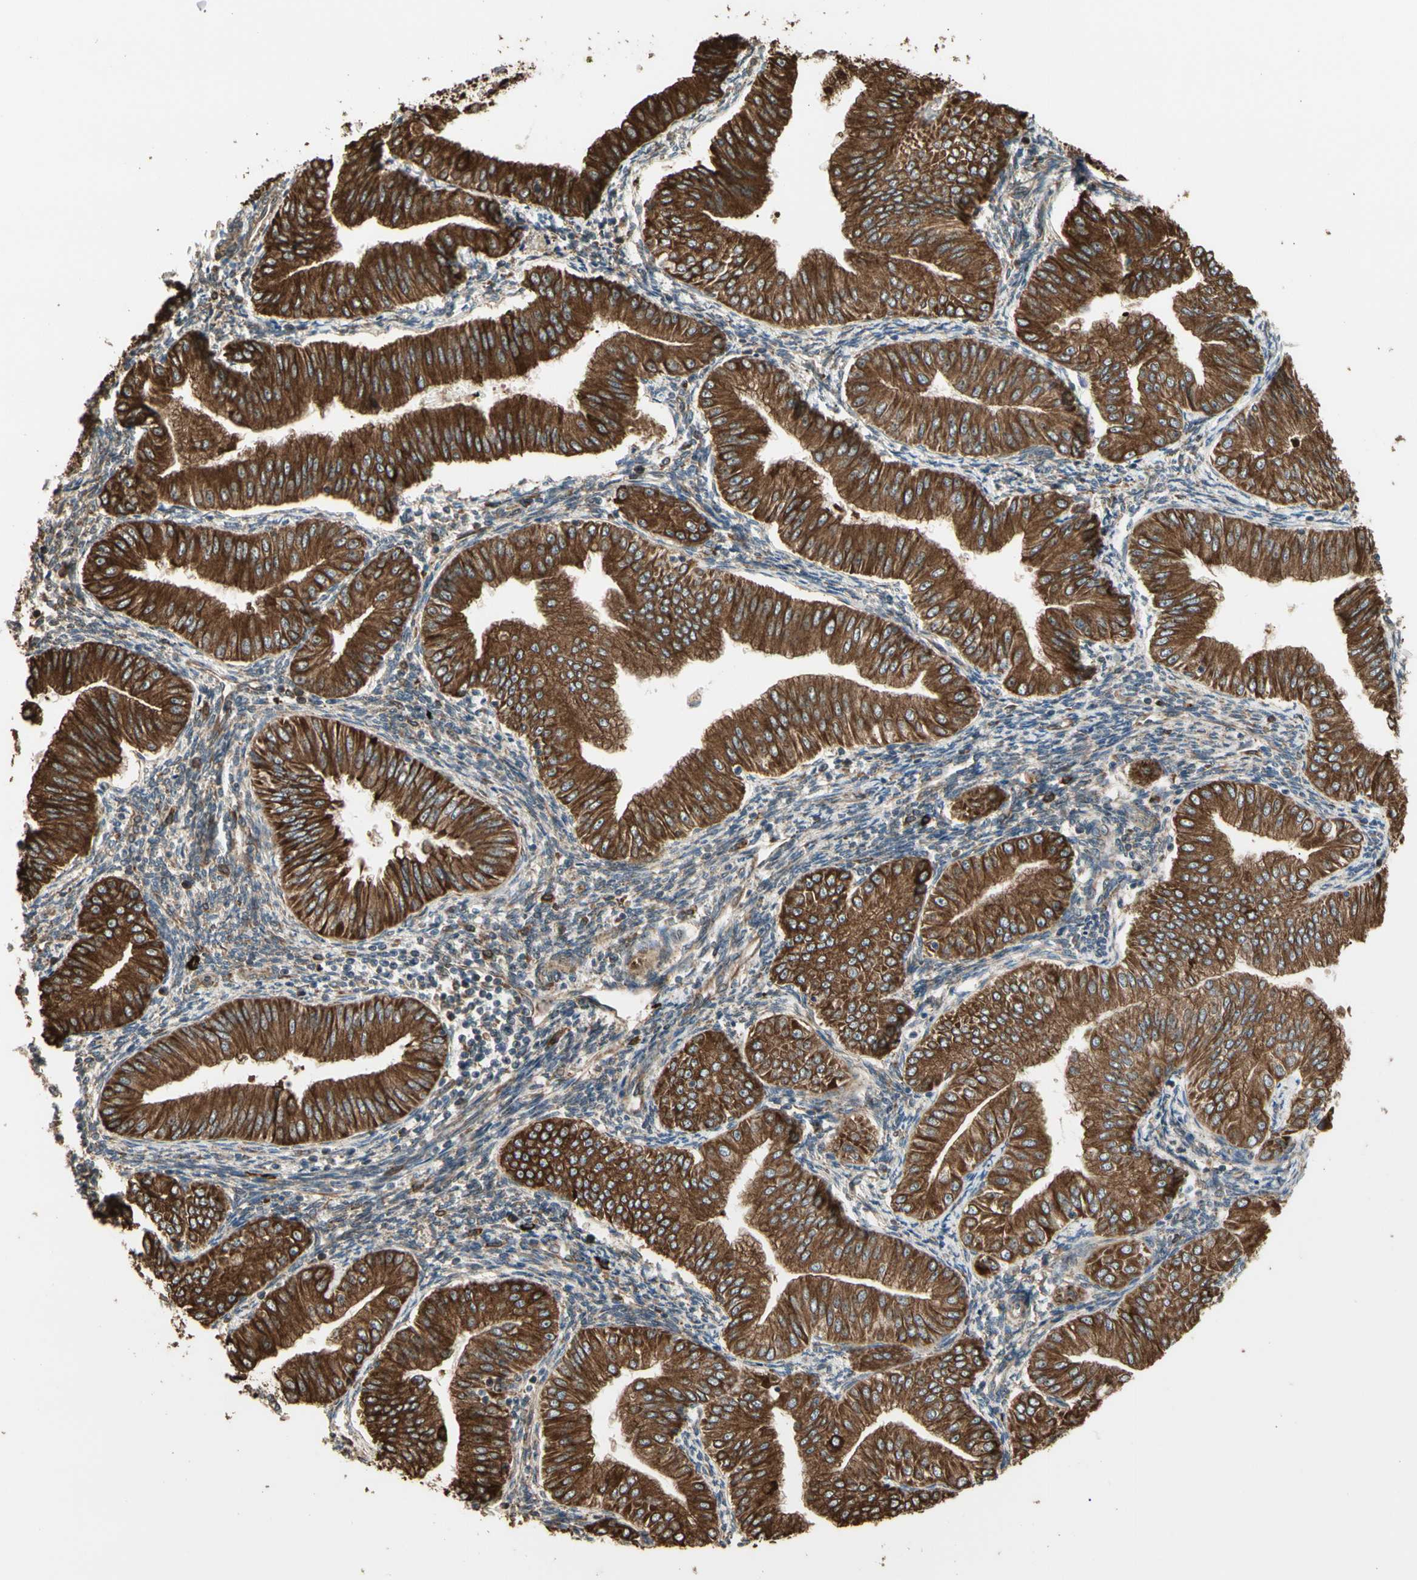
{"staining": {"intensity": "strong", "quantity": ">75%", "location": "cytoplasmic/membranous"}, "tissue": "endometrial cancer", "cell_type": "Tumor cells", "image_type": "cancer", "snomed": [{"axis": "morphology", "description": "Normal tissue, NOS"}, {"axis": "morphology", "description": "Adenocarcinoma, NOS"}, {"axis": "topography", "description": "Endometrium"}], "caption": "Adenocarcinoma (endometrial) stained with immunohistochemistry (IHC) displays strong cytoplasmic/membranous expression in approximately >75% of tumor cells.", "gene": "HSP90B1", "patient": {"sex": "female", "age": 53}}